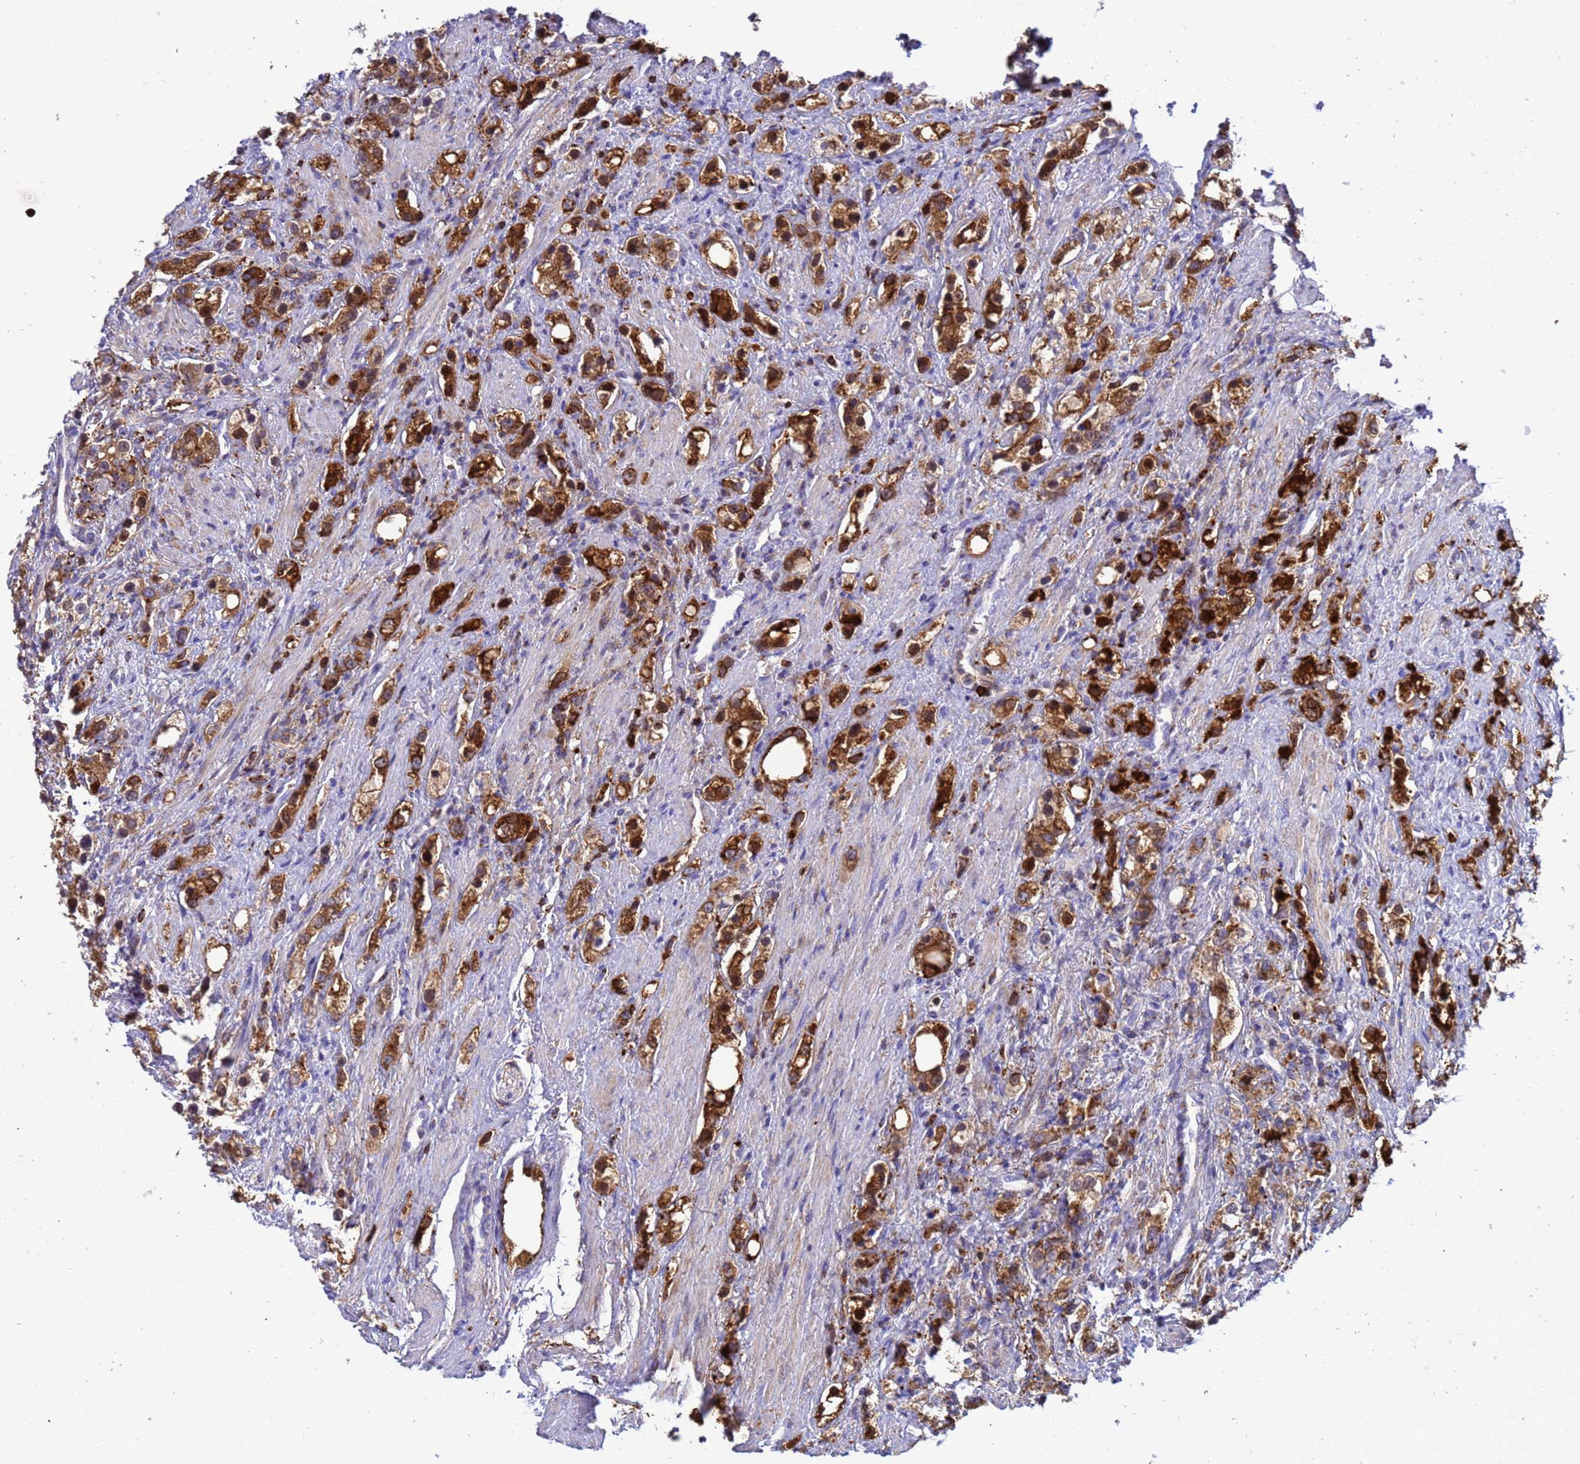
{"staining": {"intensity": "moderate", "quantity": ">75%", "location": "cytoplasmic/membranous"}, "tissue": "prostate cancer", "cell_type": "Tumor cells", "image_type": "cancer", "snomed": [{"axis": "morphology", "description": "Adenocarcinoma, High grade"}, {"axis": "topography", "description": "Prostate"}], "caption": "High-grade adenocarcinoma (prostate) stained for a protein shows moderate cytoplasmic/membranous positivity in tumor cells.", "gene": "EZR", "patient": {"sex": "male", "age": 63}}